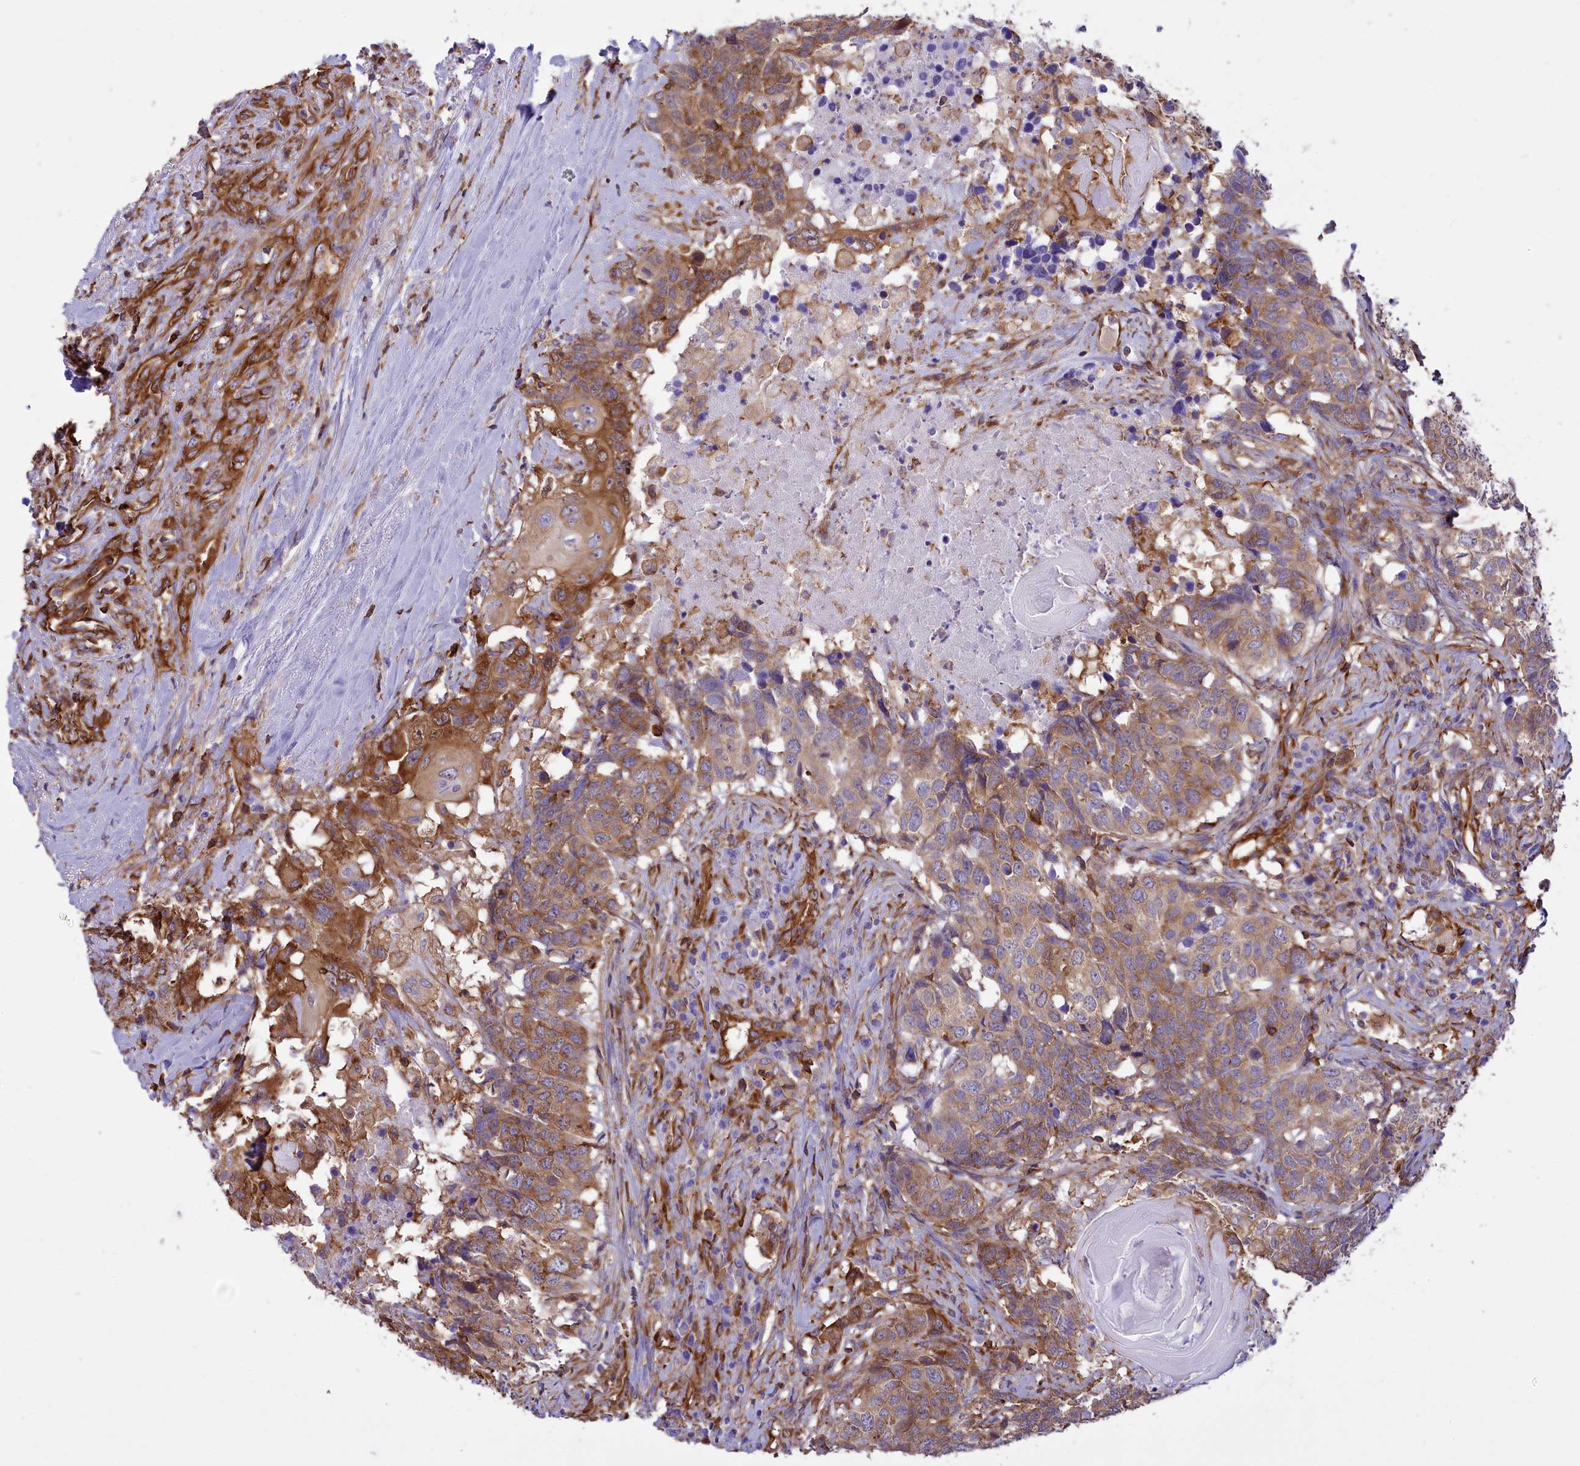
{"staining": {"intensity": "moderate", "quantity": ">75%", "location": "cytoplasmic/membranous"}, "tissue": "head and neck cancer", "cell_type": "Tumor cells", "image_type": "cancer", "snomed": [{"axis": "morphology", "description": "Squamous cell carcinoma, NOS"}, {"axis": "topography", "description": "Head-Neck"}], "caption": "This is a micrograph of immunohistochemistry (IHC) staining of head and neck squamous cell carcinoma, which shows moderate expression in the cytoplasmic/membranous of tumor cells.", "gene": "SEPTIN9", "patient": {"sex": "male", "age": 66}}